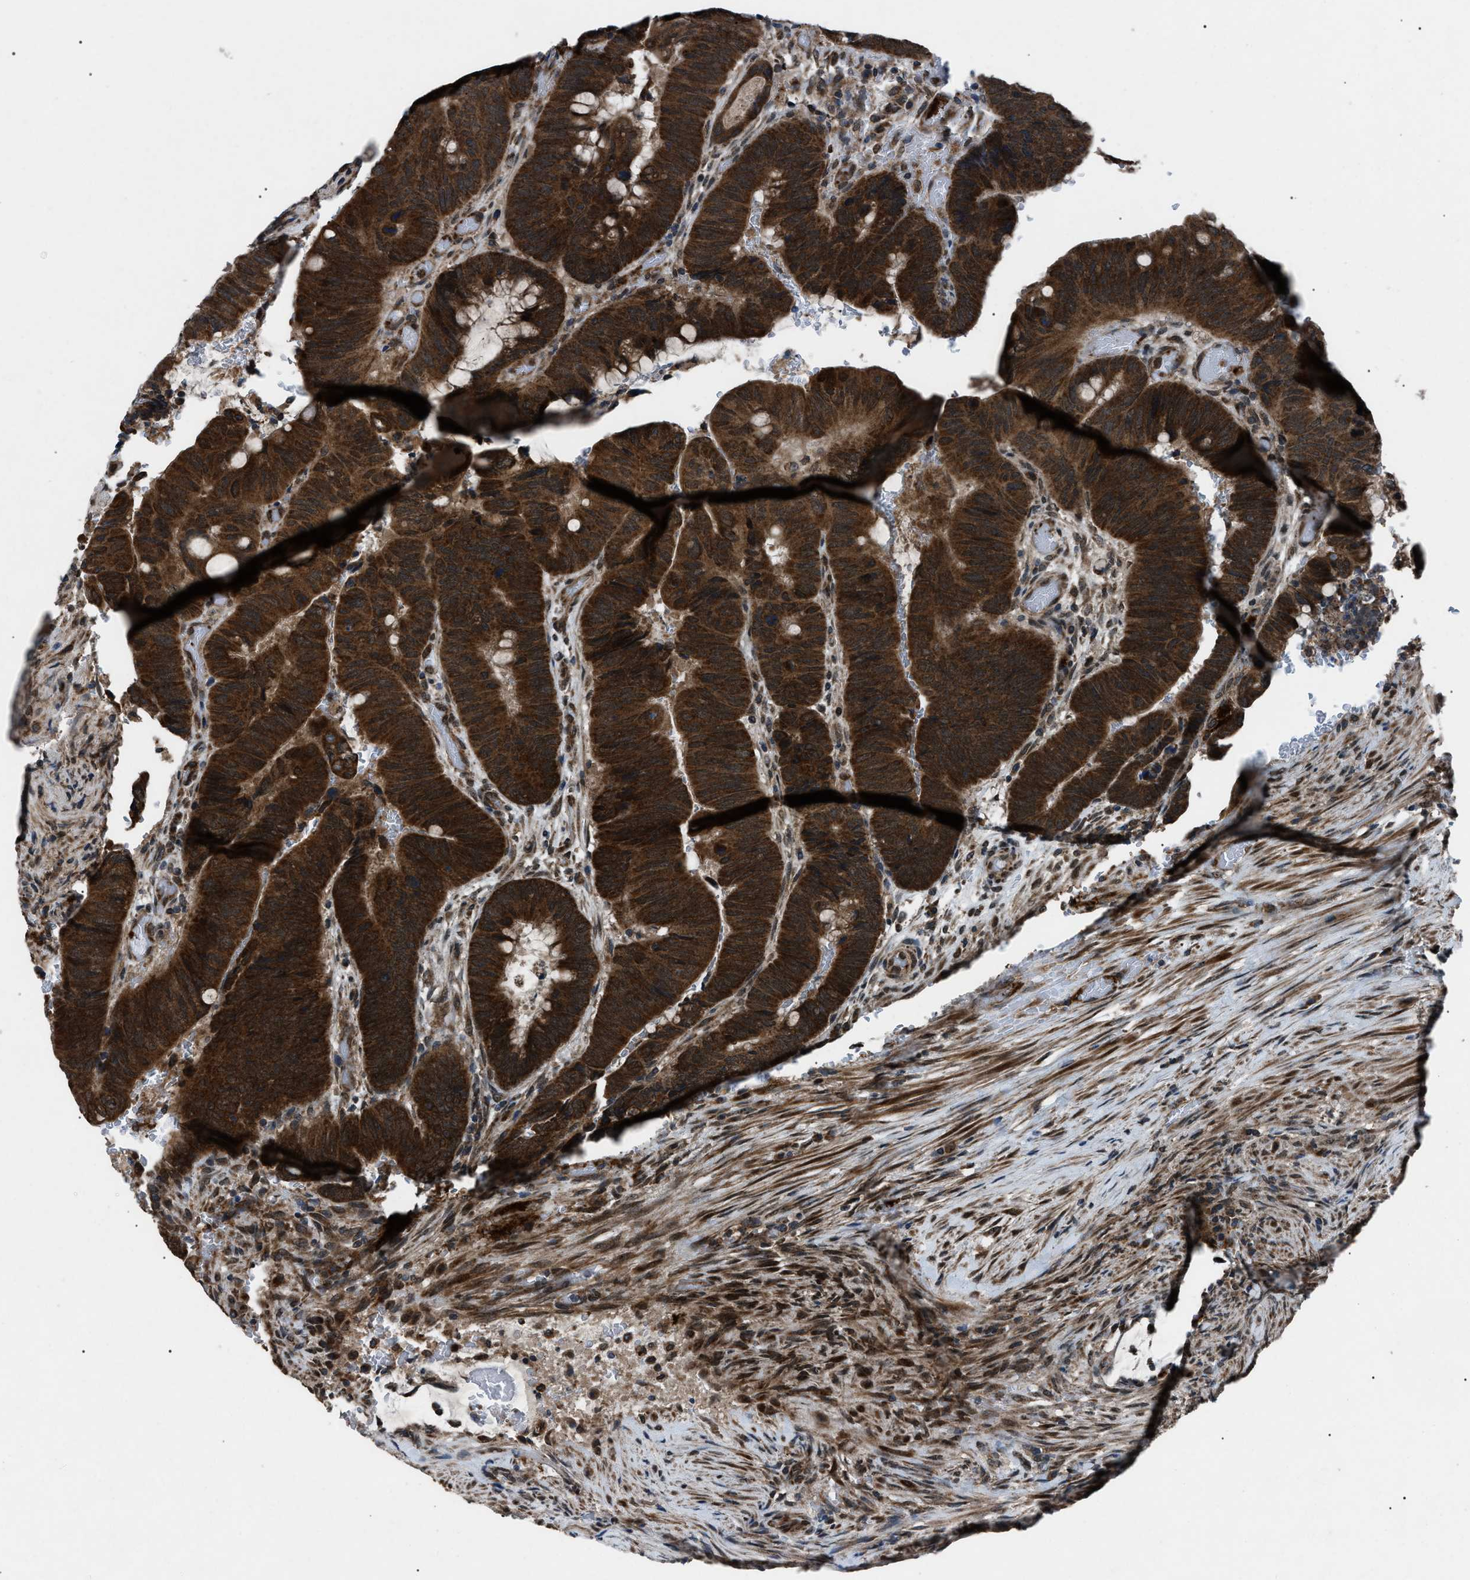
{"staining": {"intensity": "strong", "quantity": ">75%", "location": "cytoplasmic/membranous"}, "tissue": "colorectal cancer", "cell_type": "Tumor cells", "image_type": "cancer", "snomed": [{"axis": "morphology", "description": "Normal tissue, NOS"}, {"axis": "morphology", "description": "Adenocarcinoma, NOS"}, {"axis": "topography", "description": "Rectum"}], "caption": "A brown stain highlights strong cytoplasmic/membranous positivity of a protein in adenocarcinoma (colorectal) tumor cells. (DAB (3,3'-diaminobenzidine) = brown stain, brightfield microscopy at high magnification).", "gene": "ZFAND2A", "patient": {"sex": "male", "age": 92}}